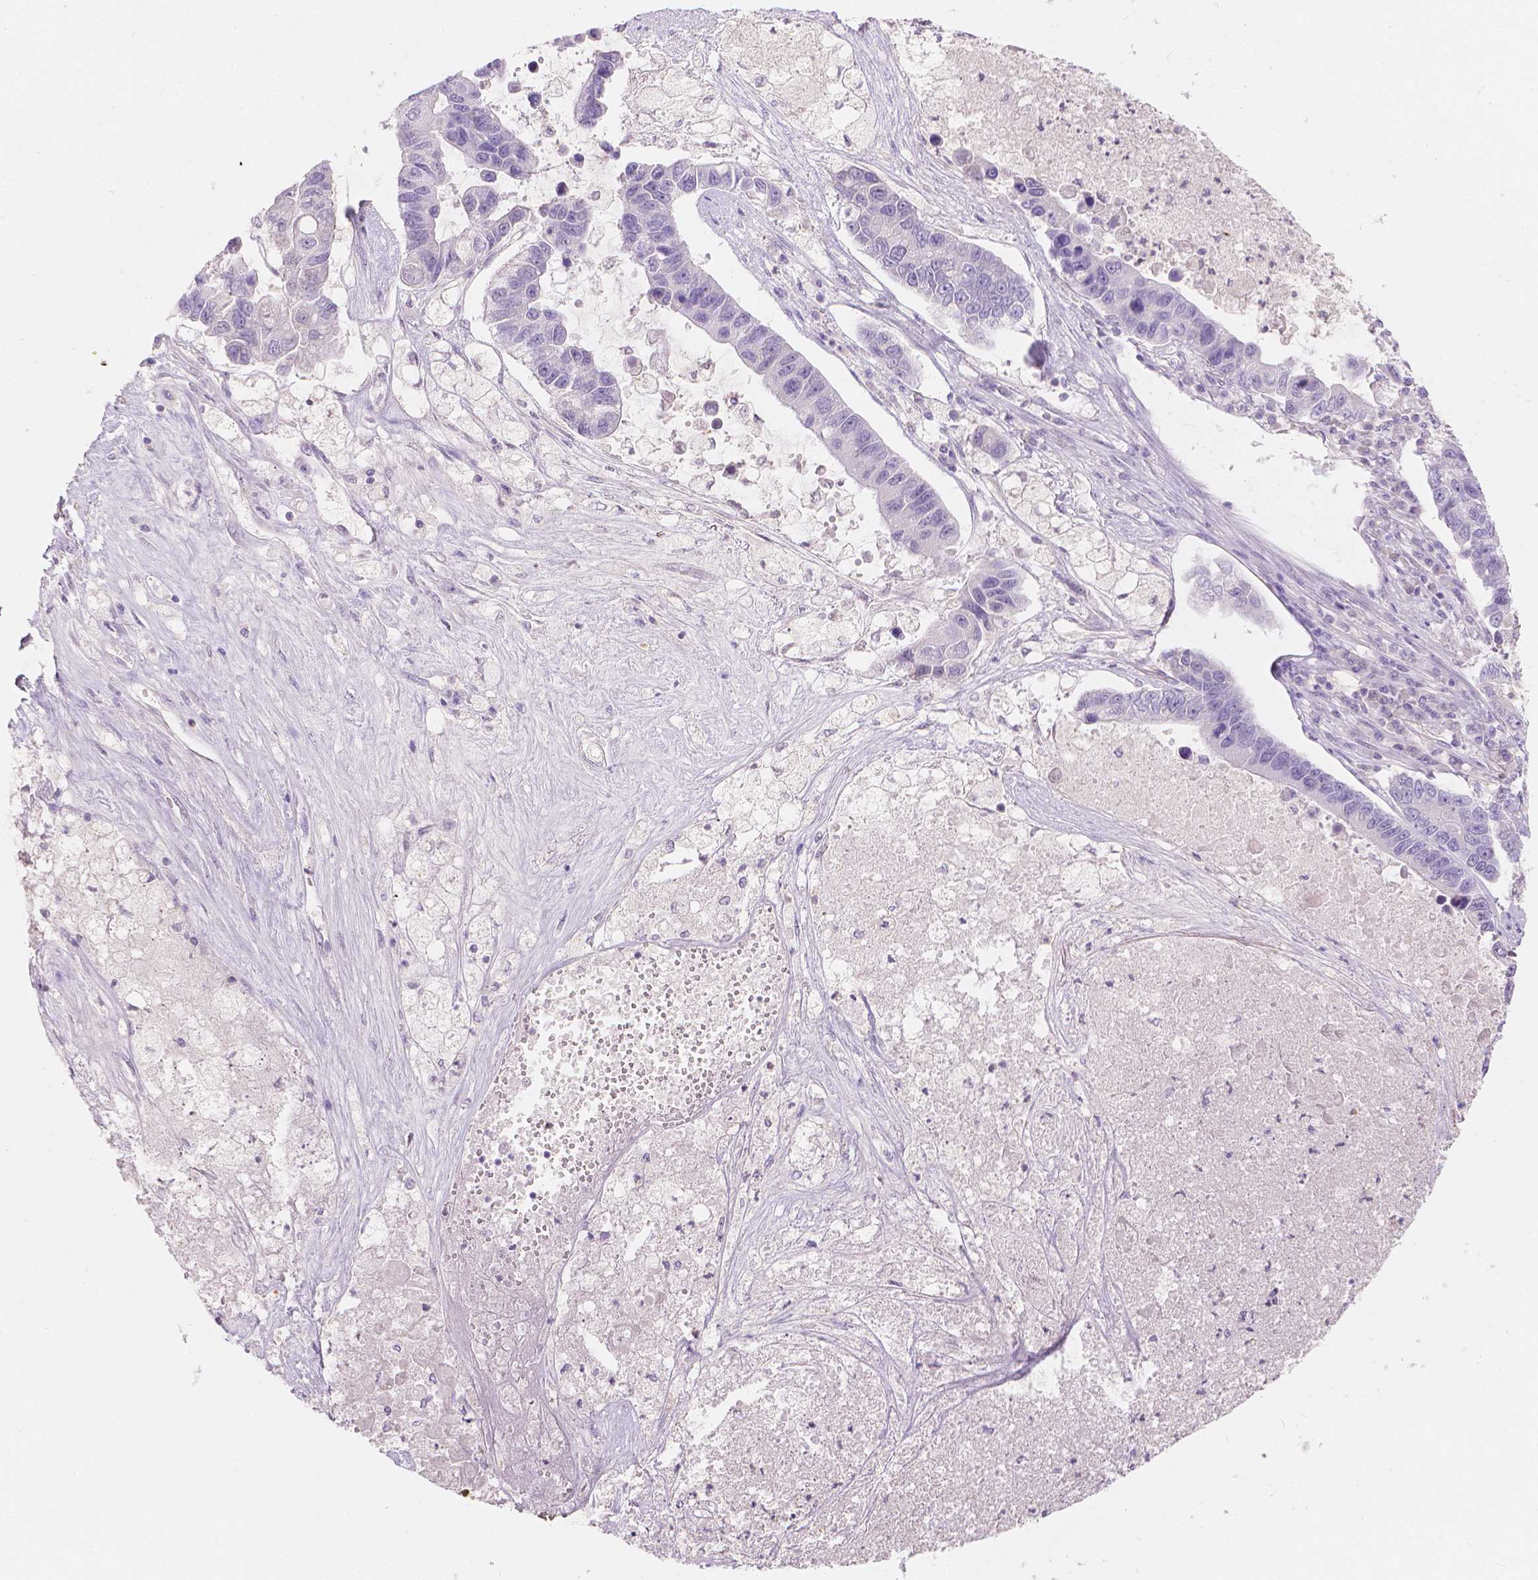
{"staining": {"intensity": "negative", "quantity": "none", "location": "none"}, "tissue": "lung cancer", "cell_type": "Tumor cells", "image_type": "cancer", "snomed": [{"axis": "morphology", "description": "Adenocarcinoma, NOS"}, {"axis": "topography", "description": "Bronchus"}, {"axis": "topography", "description": "Lung"}], "caption": "This is an immunohistochemistry (IHC) image of lung cancer (adenocarcinoma). There is no staining in tumor cells.", "gene": "DCAF4L1", "patient": {"sex": "female", "age": 51}}